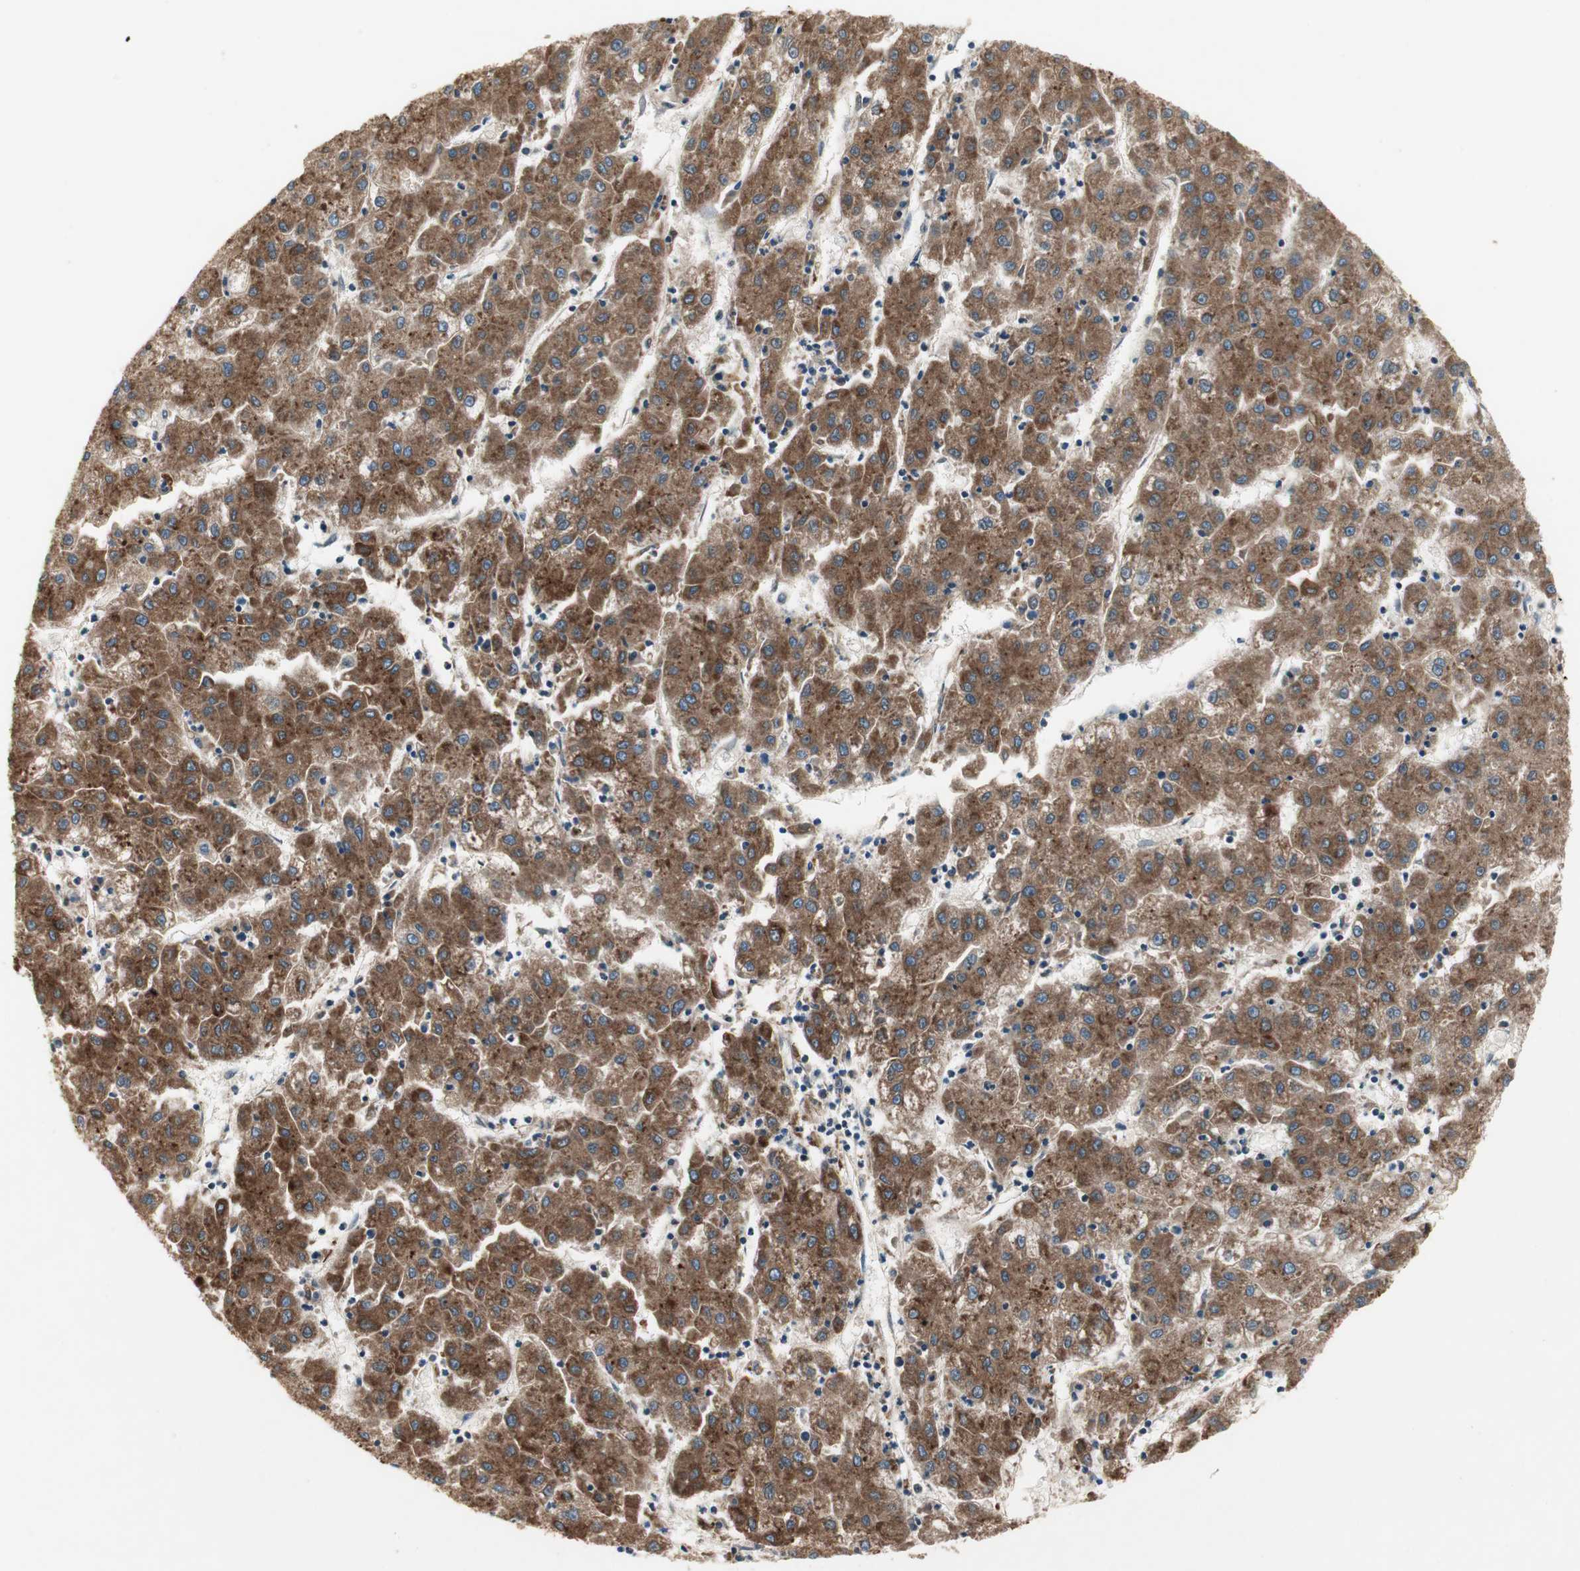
{"staining": {"intensity": "strong", "quantity": ">75%", "location": "cytoplasmic/membranous"}, "tissue": "liver cancer", "cell_type": "Tumor cells", "image_type": "cancer", "snomed": [{"axis": "morphology", "description": "Carcinoma, Hepatocellular, NOS"}, {"axis": "topography", "description": "Liver"}], "caption": "Brown immunohistochemical staining in liver cancer (hepatocellular carcinoma) displays strong cytoplasmic/membranous staining in about >75% of tumor cells.", "gene": "H6PD", "patient": {"sex": "male", "age": 72}}